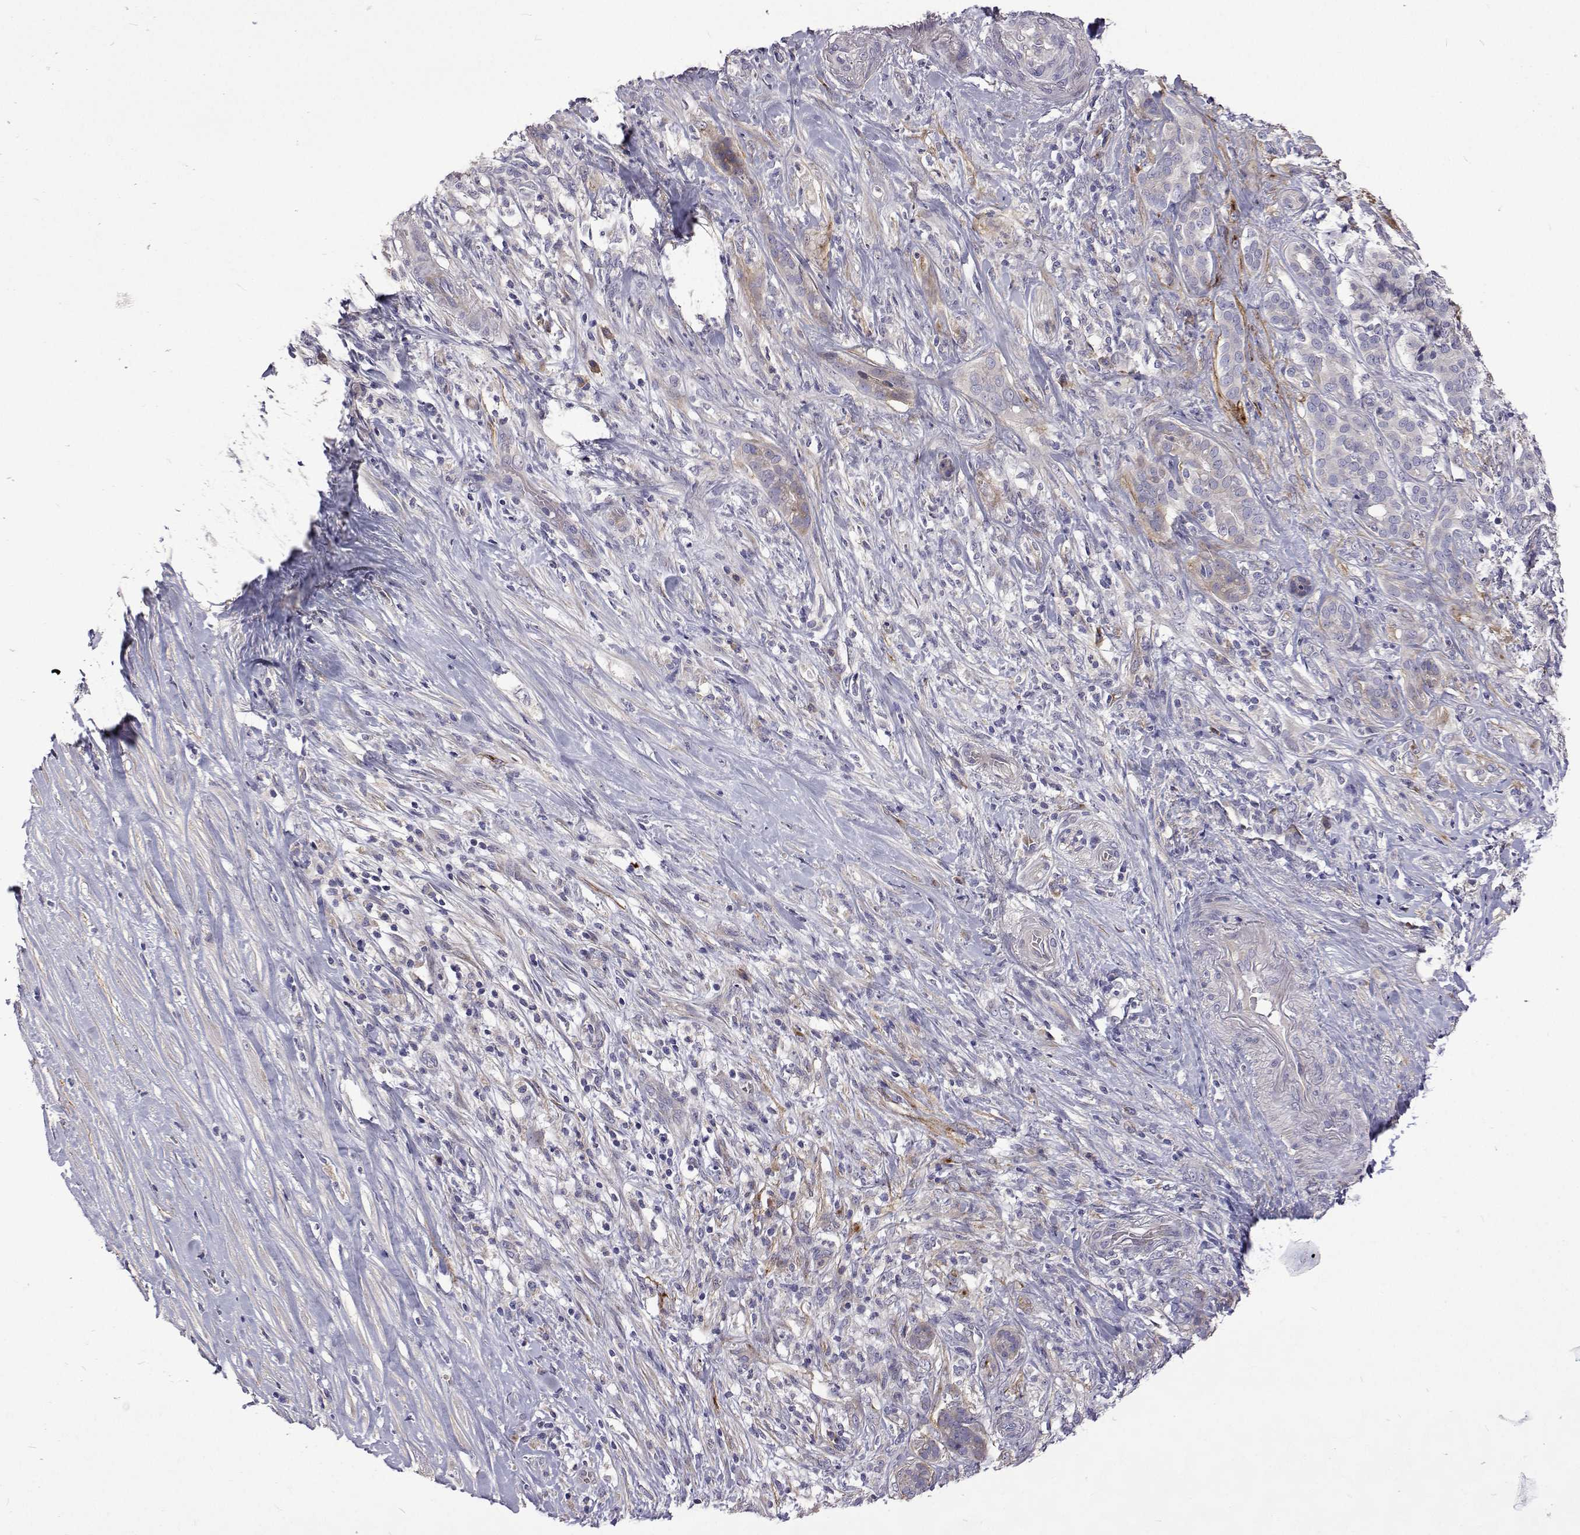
{"staining": {"intensity": "negative", "quantity": "none", "location": "none"}, "tissue": "pancreatic cancer", "cell_type": "Tumor cells", "image_type": "cancer", "snomed": [{"axis": "morphology", "description": "Normal tissue, NOS"}, {"axis": "morphology", "description": "Inflammation, NOS"}, {"axis": "morphology", "description": "Adenocarcinoma, NOS"}, {"axis": "topography", "description": "Pancreas"}], "caption": "Immunohistochemical staining of pancreatic cancer shows no significant expression in tumor cells.", "gene": "NPR3", "patient": {"sex": "male", "age": 57}}